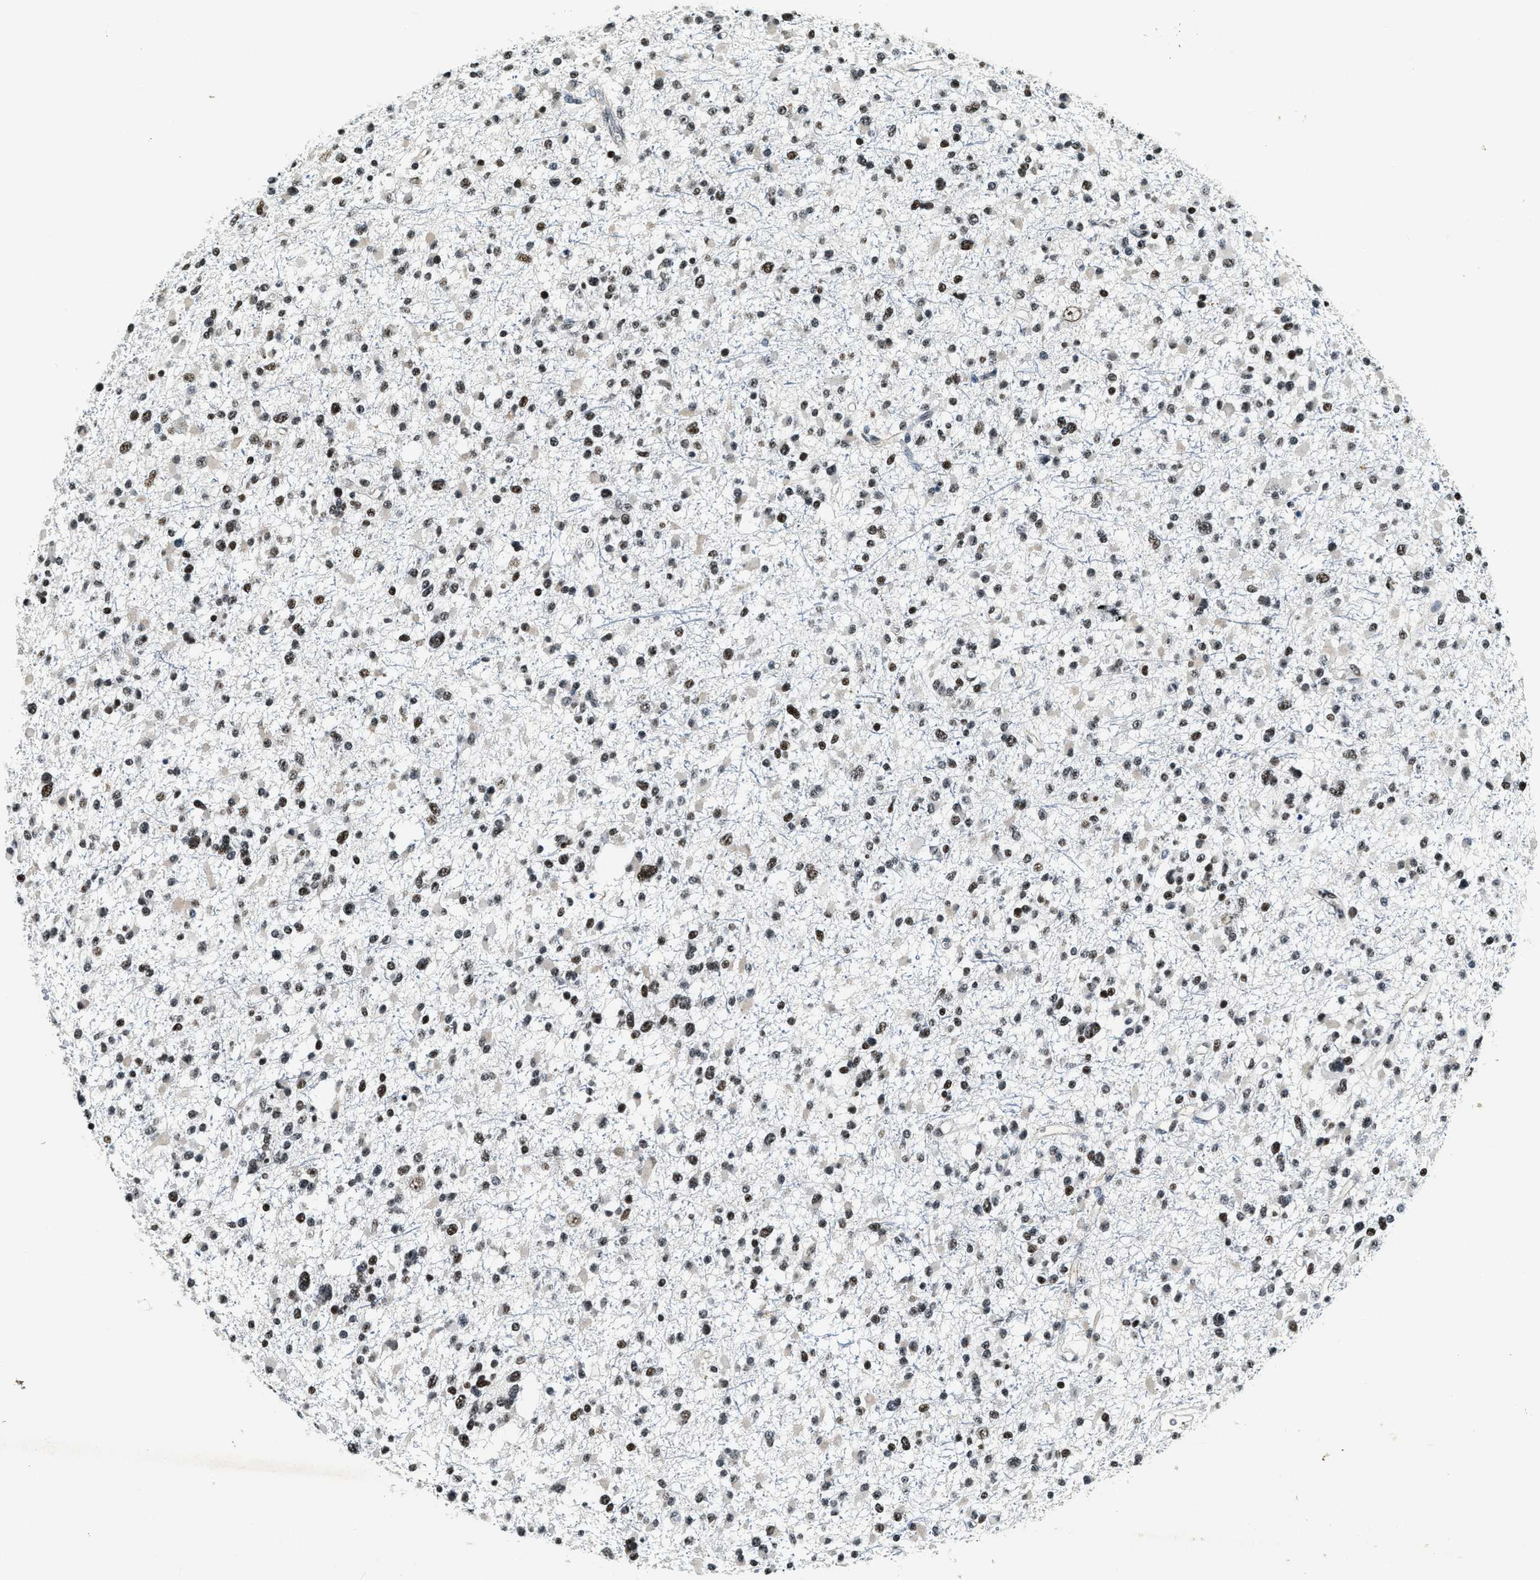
{"staining": {"intensity": "weak", "quantity": ">75%", "location": "nuclear"}, "tissue": "glioma", "cell_type": "Tumor cells", "image_type": "cancer", "snomed": [{"axis": "morphology", "description": "Glioma, malignant, Low grade"}, {"axis": "topography", "description": "Brain"}], "caption": "Human malignant glioma (low-grade) stained with a brown dye exhibits weak nuclear positive expression in about >75% of tumor cells.", "gene": "CCNE1", "patient": {"sex": "female", "age": 22}}